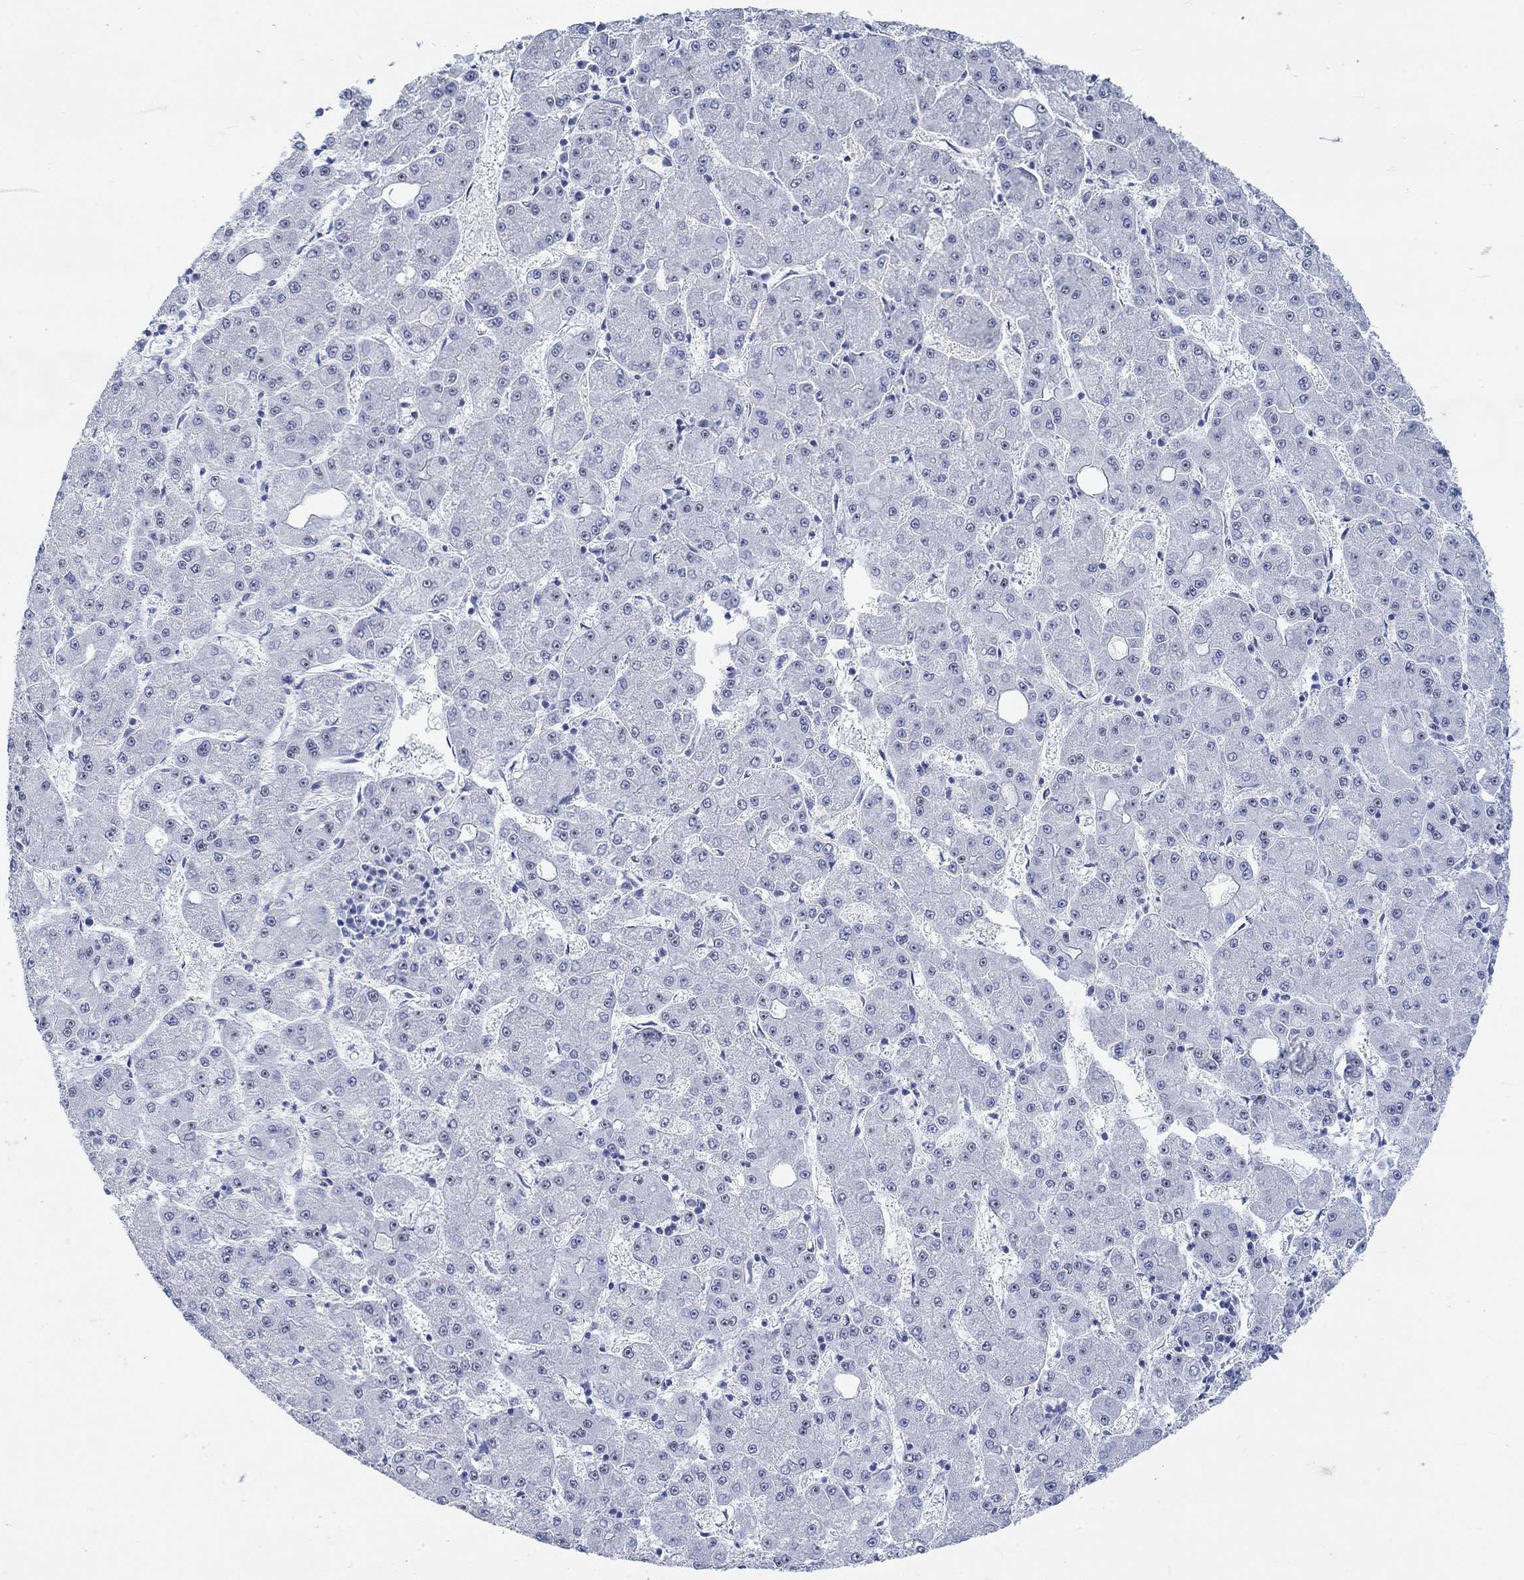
{"staining": {"intensity": "negative", "quantity": "none", "location": "none"}, "tissue": "liver cancer", "cell_type": "Tumor cells", "image_type": "cancer", "snomed": [{"axis": "morphology", "description": "Carcinoma, Hepatocellular, NOS"}, {"axis": "topography", "description": "Liver"}], "caption": "High power microscopy histopathology image of an immunohistochemistry (IHC) histopathology image of liver hepatocellular carcinoma, revealing no significant staining in tumor cells.", "gene": "GRIA3", "patient": {"sex": "male", "age": 73}}